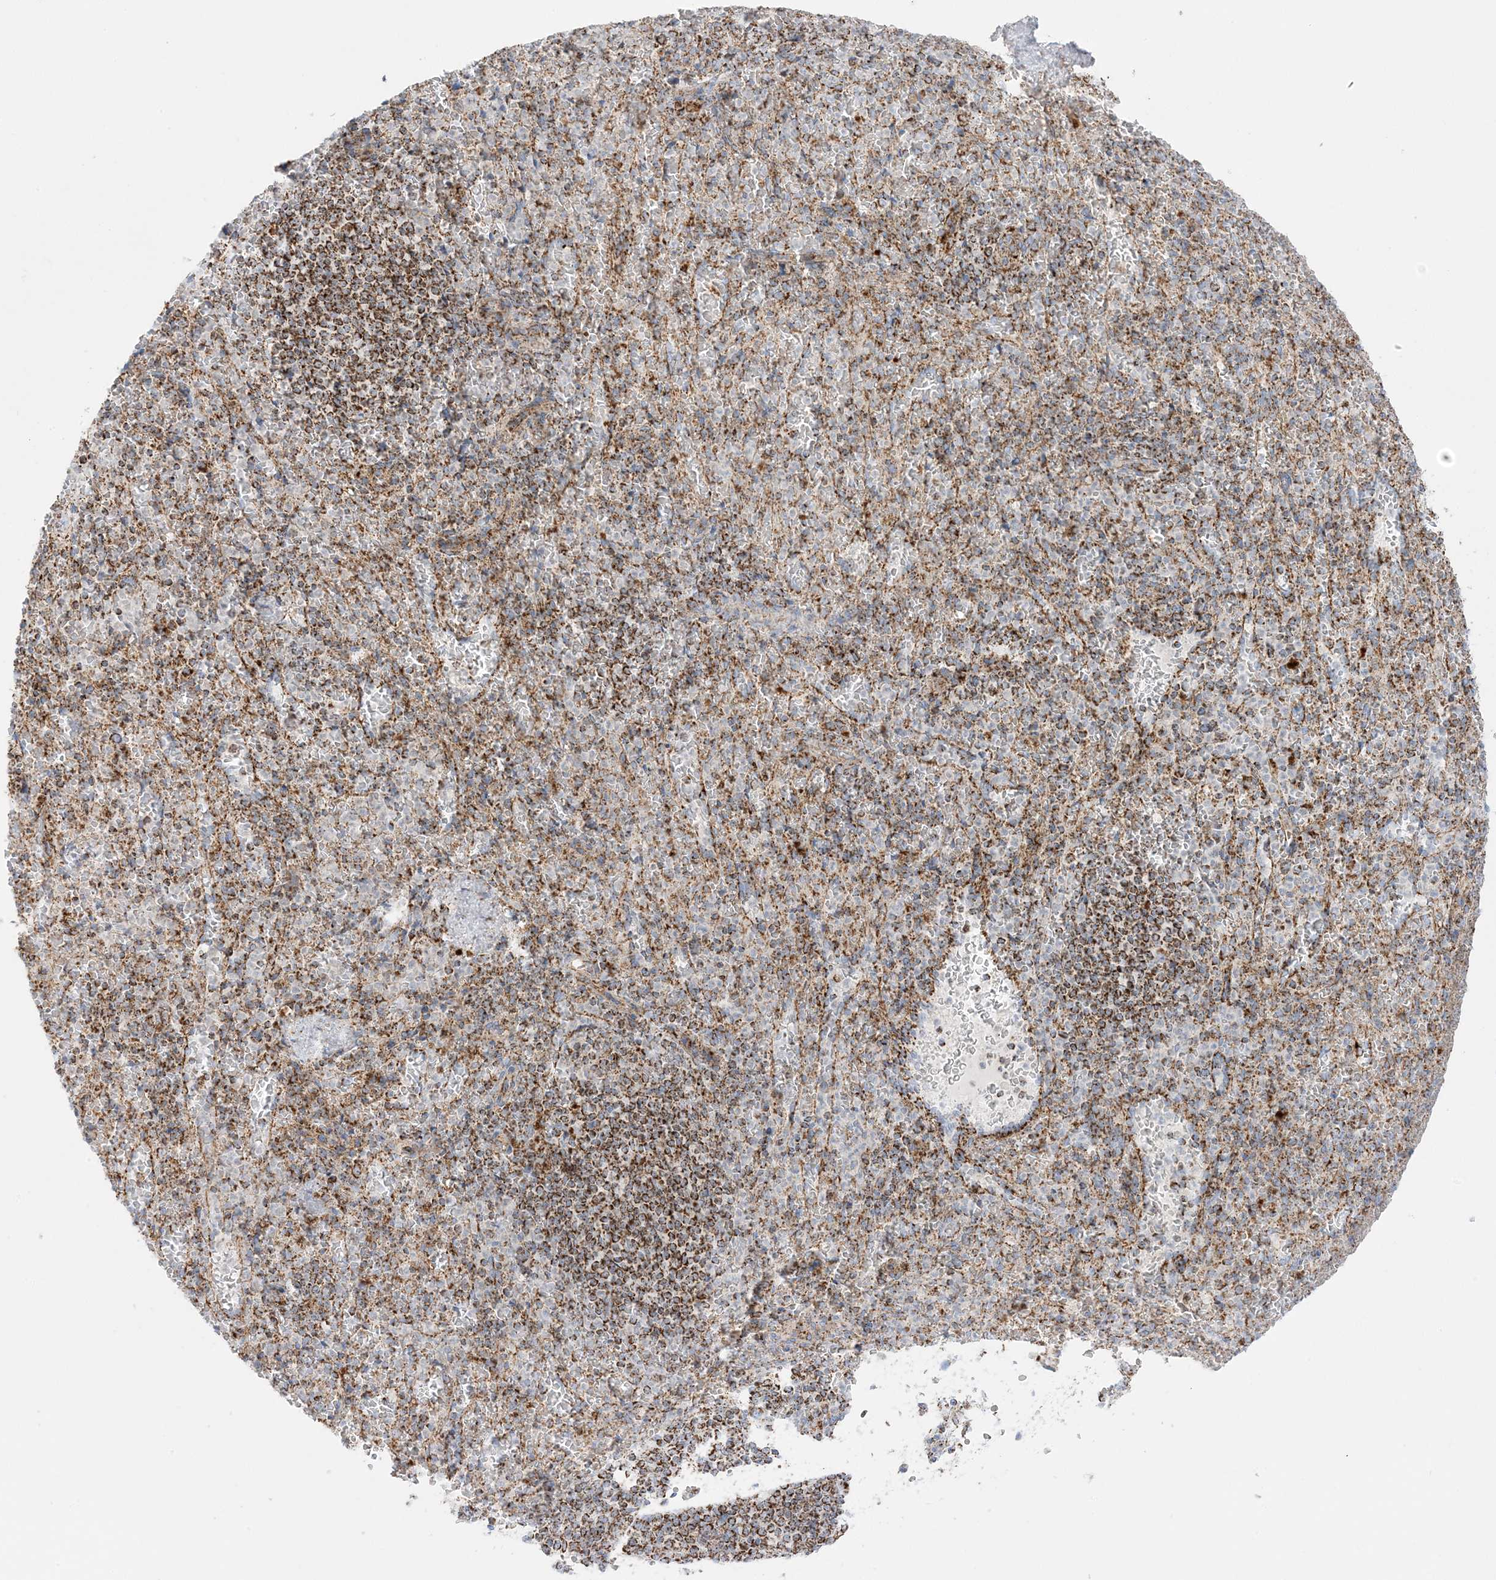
{"staining": {"intensity": "moderate", "quantity": ">75%", "location": "cytoplasmic/membranous"}, "tissue": "spleen", "cell_type": "Cells in red pulp", "image_type": "normal", "snomed": [{"axis": "morphology", "description": "Normal tissue, NOS"}, {"axis": "topography", "description": "Spleen"}], "caption": "An IHC photomicrograph of benign tissue is shown. Protein staining in brown shows moderate cytoplasmic/membranous positivity in spleen within cells in red pulp. The protein is shown in brown color, while the nuclei are stained blue.", "gene": "MRPS36", "patient": {"sex": "female", "age": 74}}